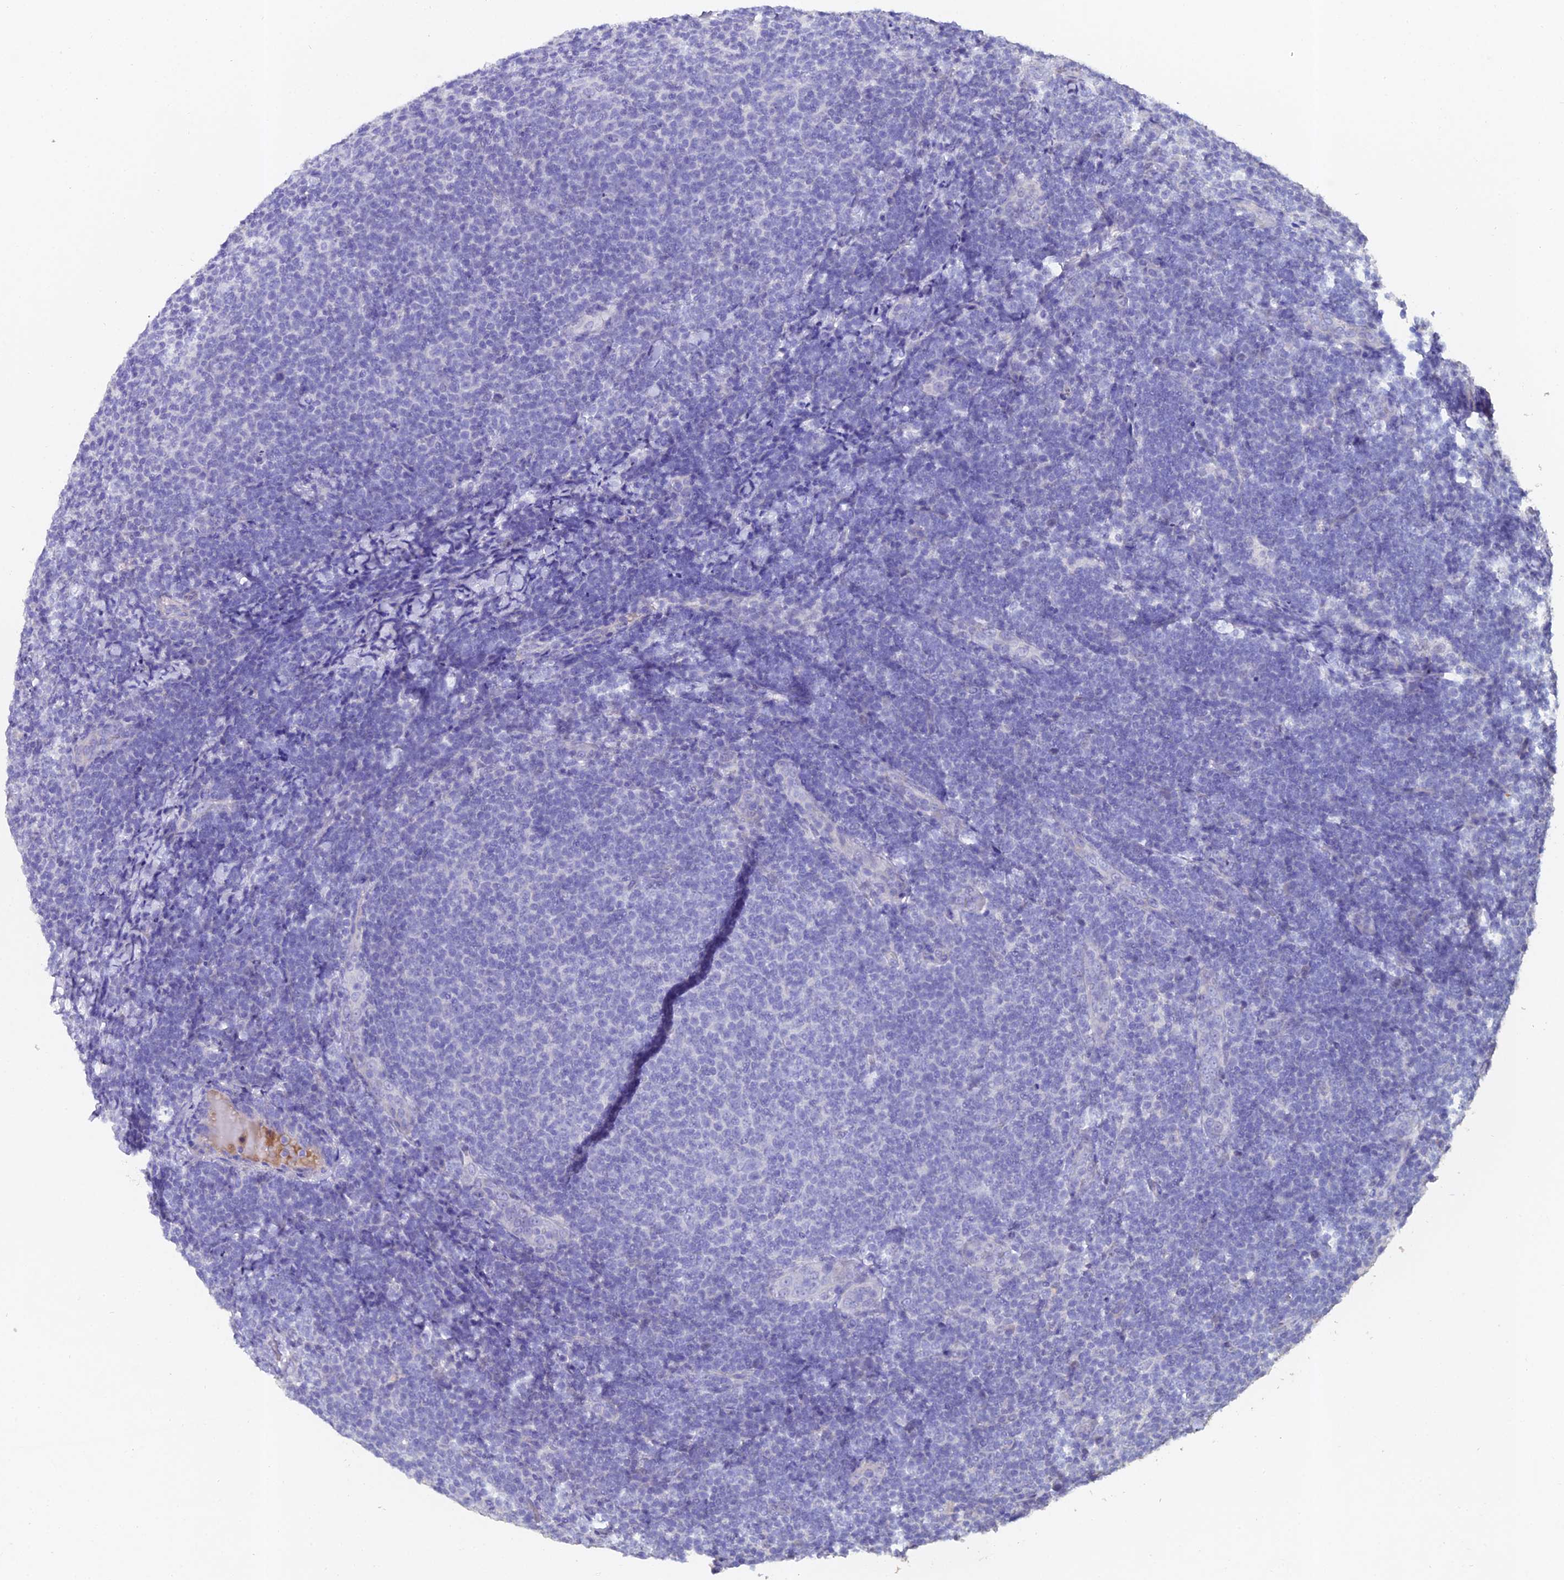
{"staining": {"intensity": "negative", "quantity": "none", "location": "none"}, "tissue": "lymphoma", "cell_type": "Tumor cells", "image_type": "cancer", "snomed": [{"axis": "morphology", "description": "Malignant lymphoma, non-Hodgkin's type, Low grade"}, {"axis": "topography", "description": "Lymph node"}], "caption": "Photomicrograph shows no significant protein positivity in tumor cells of lymphoma.", "gene": "ESRRG", "patient": {"sex": "male", "age": 66}}